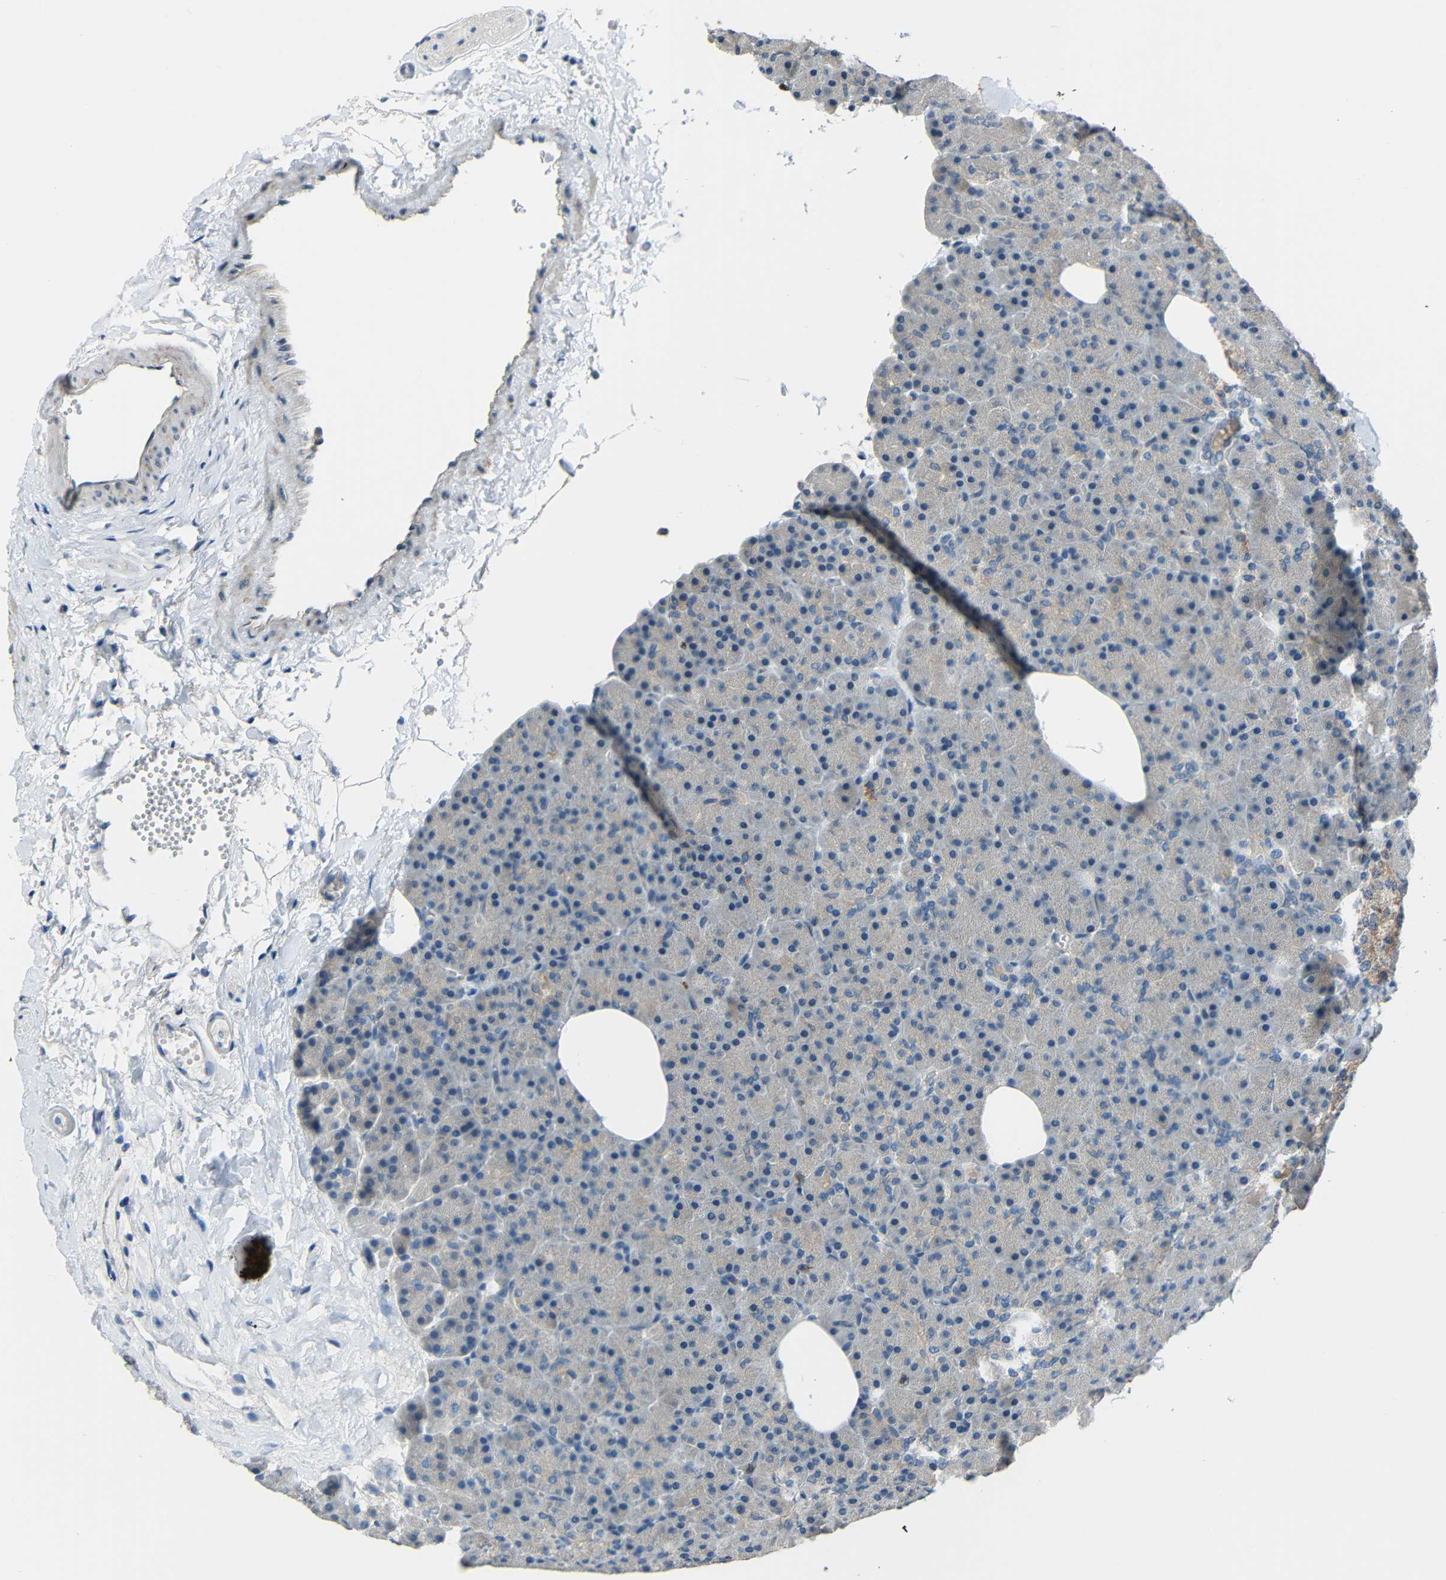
{"staining": {"intensity": "negative", "quantity": "none", "location": "none"}, "tissue": "pancreas", "cell_type": "Exocrine glandular cells", "image_type": "normal", "snomed": [{"axis": "morphology", "description": "Normal tissue, NOS"}, {"axis": "topography", "description": "Pancreas"}], "caption": "Immunohistochemistry image of normal human pancreas stained for a protein (brown), which reveals no positivity in exocrine glandular cells. The staining was performed using DAB (3,3'-diaminobenzidine) to visualize the protein expression in brown, while the nuclei were stained in blue with hematoxylin (Magnification: 20x).", "gene": "STBD1", "patient": {"sex": "female", "age": 35}}